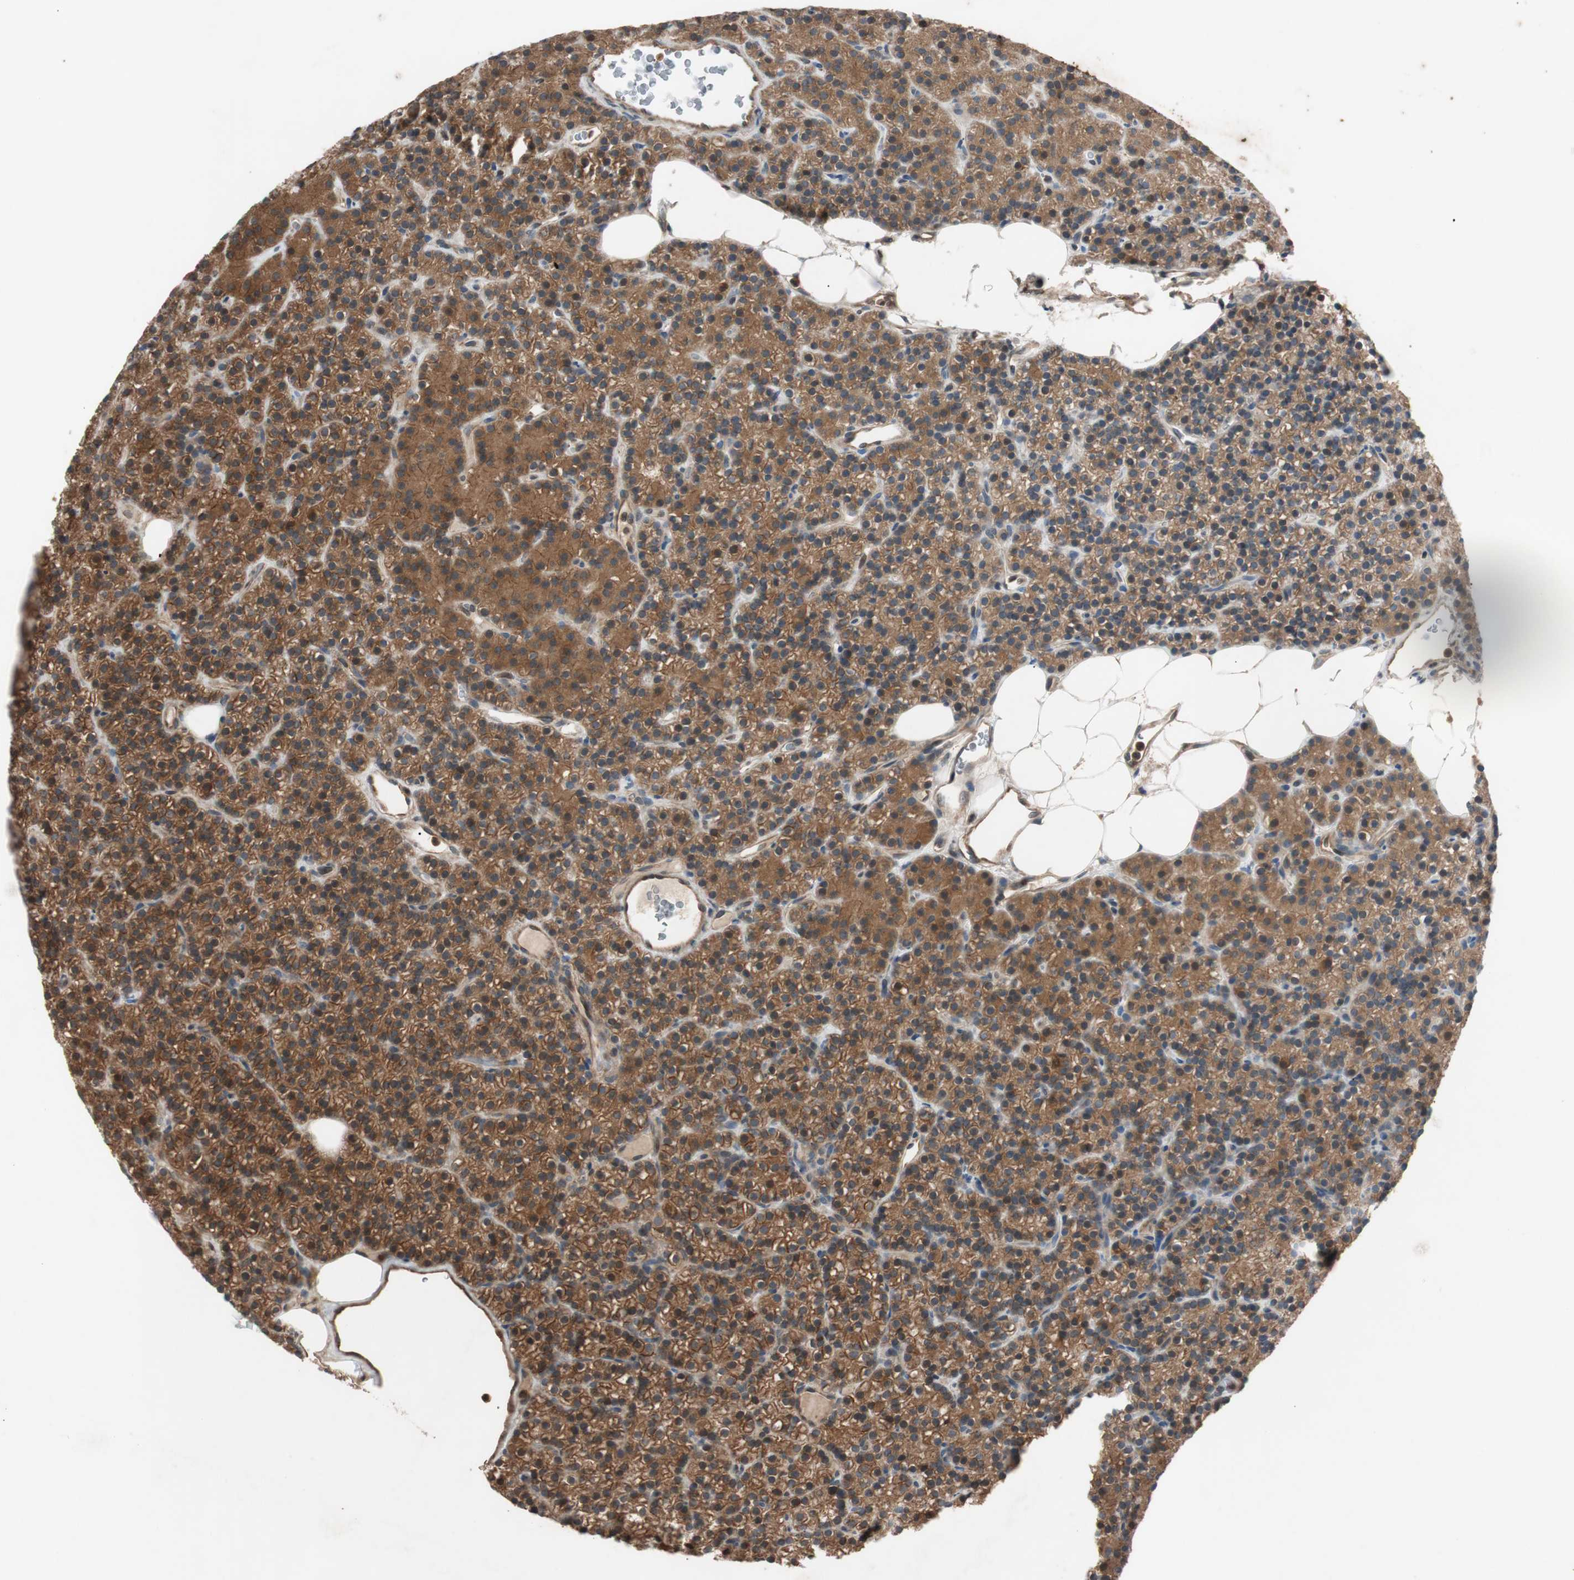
{"staining": {"intensity": "moderate", "quantity": ">75%", "location": "cytoplasmic/membranous"}, "tissue": "parathyroid gland", "cell_type": "Glandular cells", "image_type": "normal", "snomed": [{"axis": "morphology", "description": "Normal tissue, NOS"}, {"axis": "morphology", "description": "Hyperplasia, NOS"}, {"axis": "topography", "description": "Parathyroid gland"}], "caption": "Immunohistochemical staining of normal human parathyroid gland demonstrates moderate cytoplasmic/membranous protein positivity in about >75% of glandular cells. (Brightfield microscopy of DAB IHC at high magnification).", "gene": "EPHA8", "patient": {"sex": "male", "age": 44}}